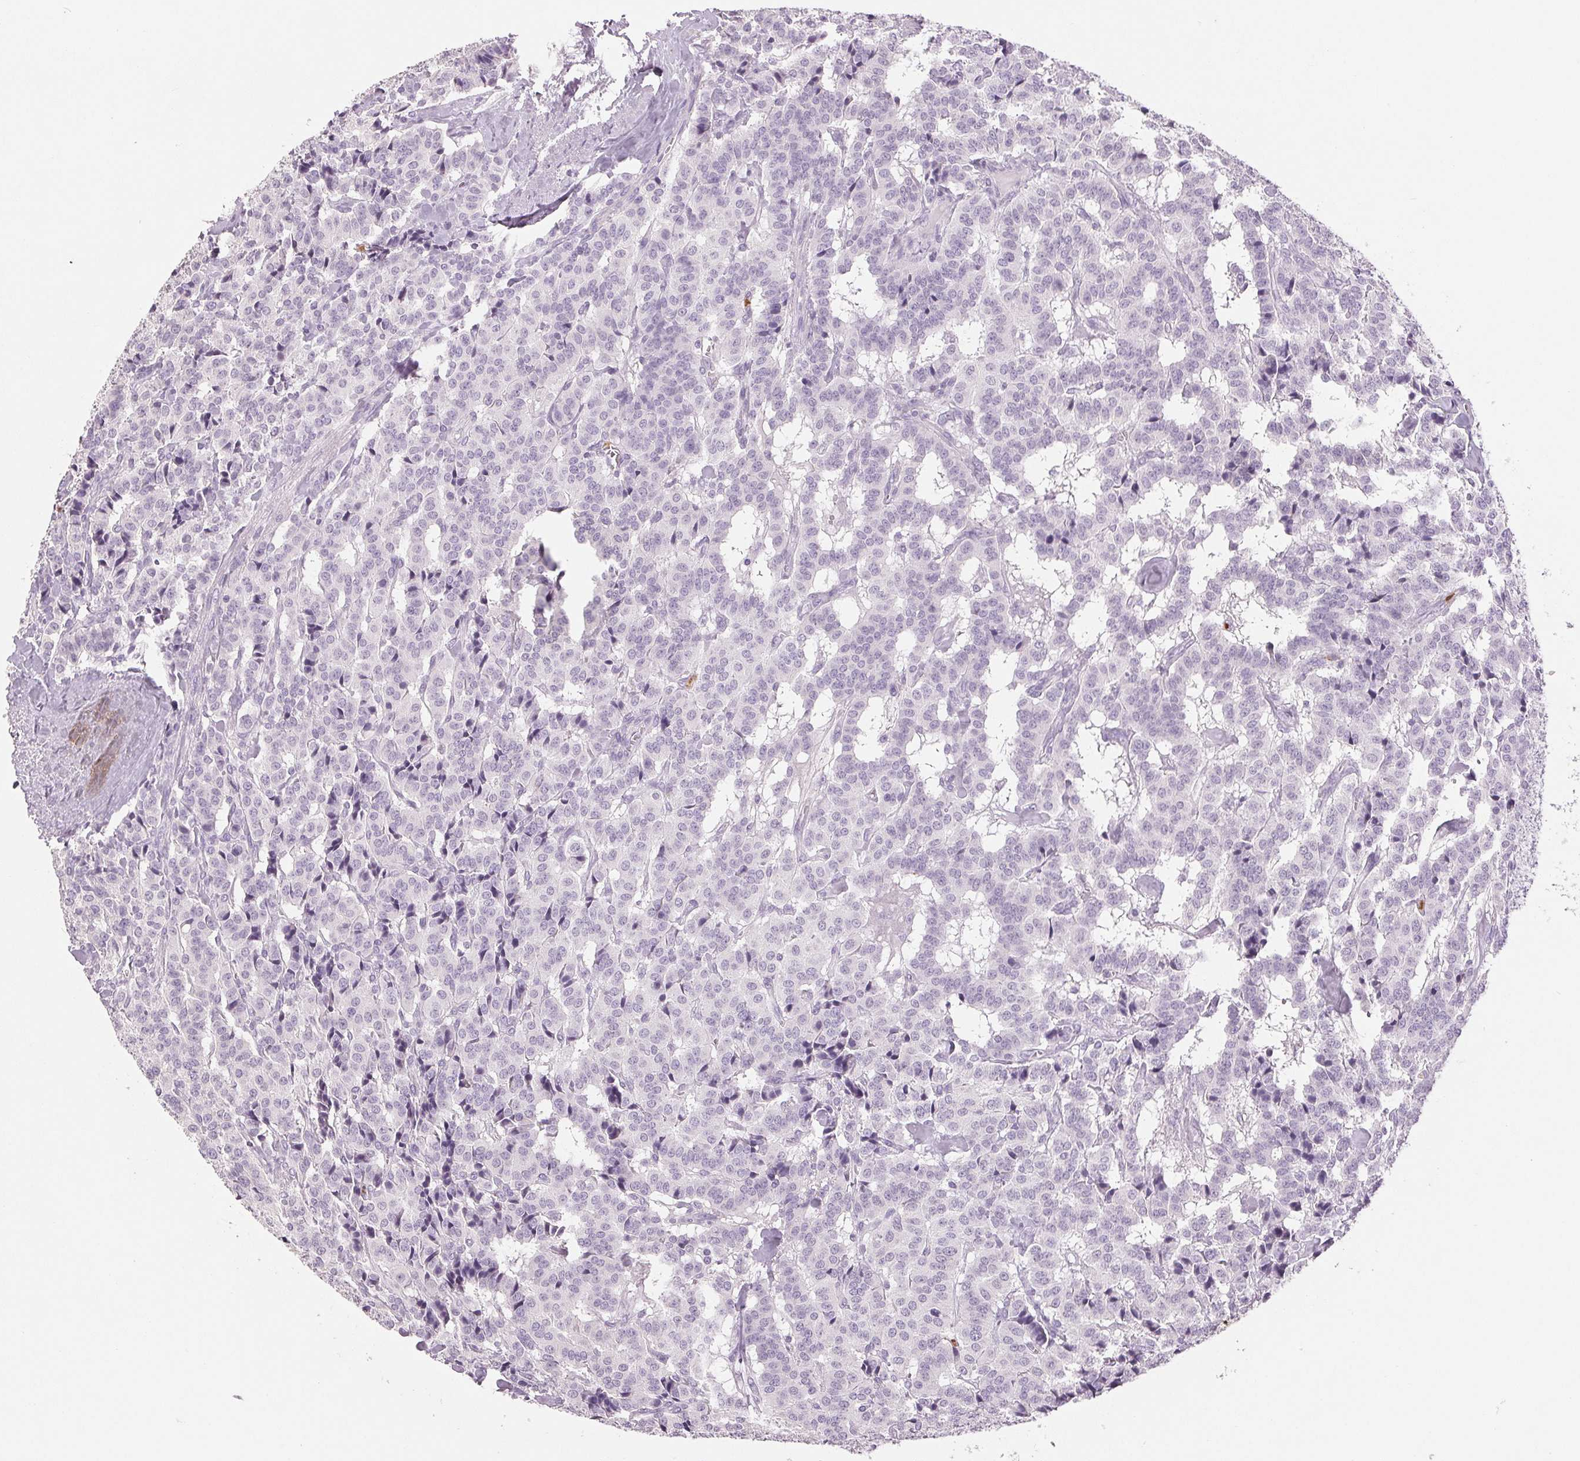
{"staining": {"intensity": "negative", "quantity": "none", "location": "none"}, "tissue": "carcinoid", "cell_type": "Tumor cells", "image_type": "cancer", "snomed": [{"axis": "morphology", "description": "Normal tissue, NOS"}, {"axis": "morphology", "description": "Carcinoid, malignant, NOS"}, {"axis": "topography", "description": "Lung"}], "caption": "Immunohistochemistry (IHC) of human carcinoid displays no expression in tumor cells.", "gene": "LTF", "patient": {"sex": "female", "age": 46}}